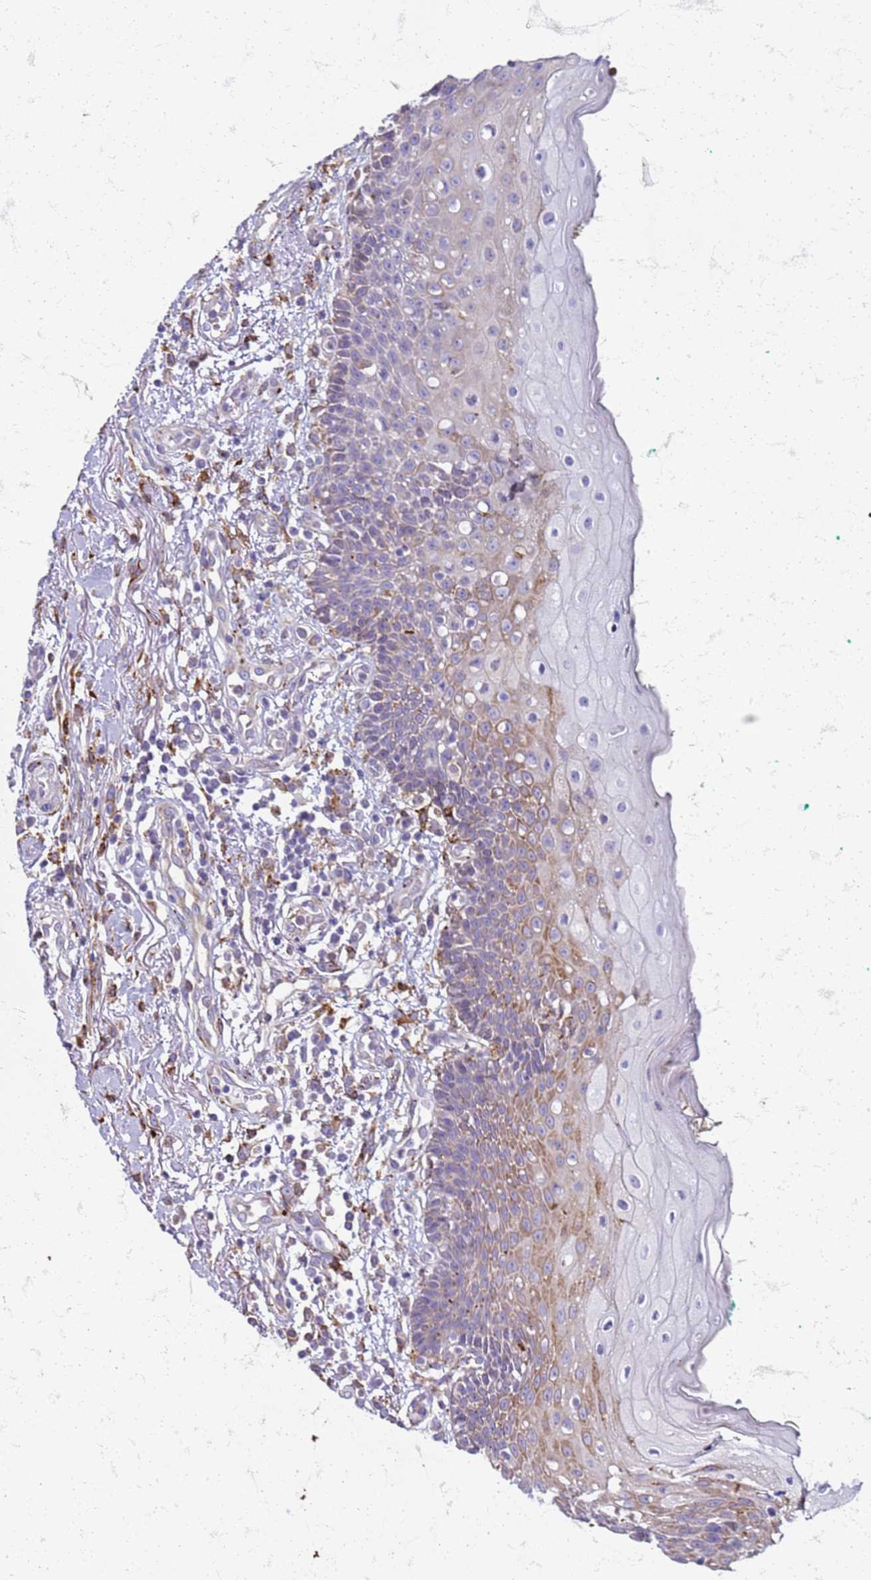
{"staining": {"intensity": "moderate", "quantity": "<25%", "location": "cytoplasmic/membranous"}, "tissue": "oral mucosa", "cell_type": "Squamous epithelial cells", "image_type": "normal", "snomed": [{"axis": "morphology", "description": "Normal tissue, NOS"}, {"axis": "morphology", "description": "Squamous cell carcinoma, NOS"}, {"axis": "topography", "description": "Oral tissue"}, {"axis": "topography", "description": "Tounge, NOS"}, {"axis": "topography", "description": "Head-Neck"}], "caption": "Immunohistochemical staining of normal human oral mucosa shows moderate cytoplasmic/membranous protein expression in about <25% of squamous epithelial cells. (DAB (3,3'-diaminobenzidine) IHC with brightfield microscopy, high magnification).", "gene": "PDK3", "patient": {"sex": "male", "age": 79}}